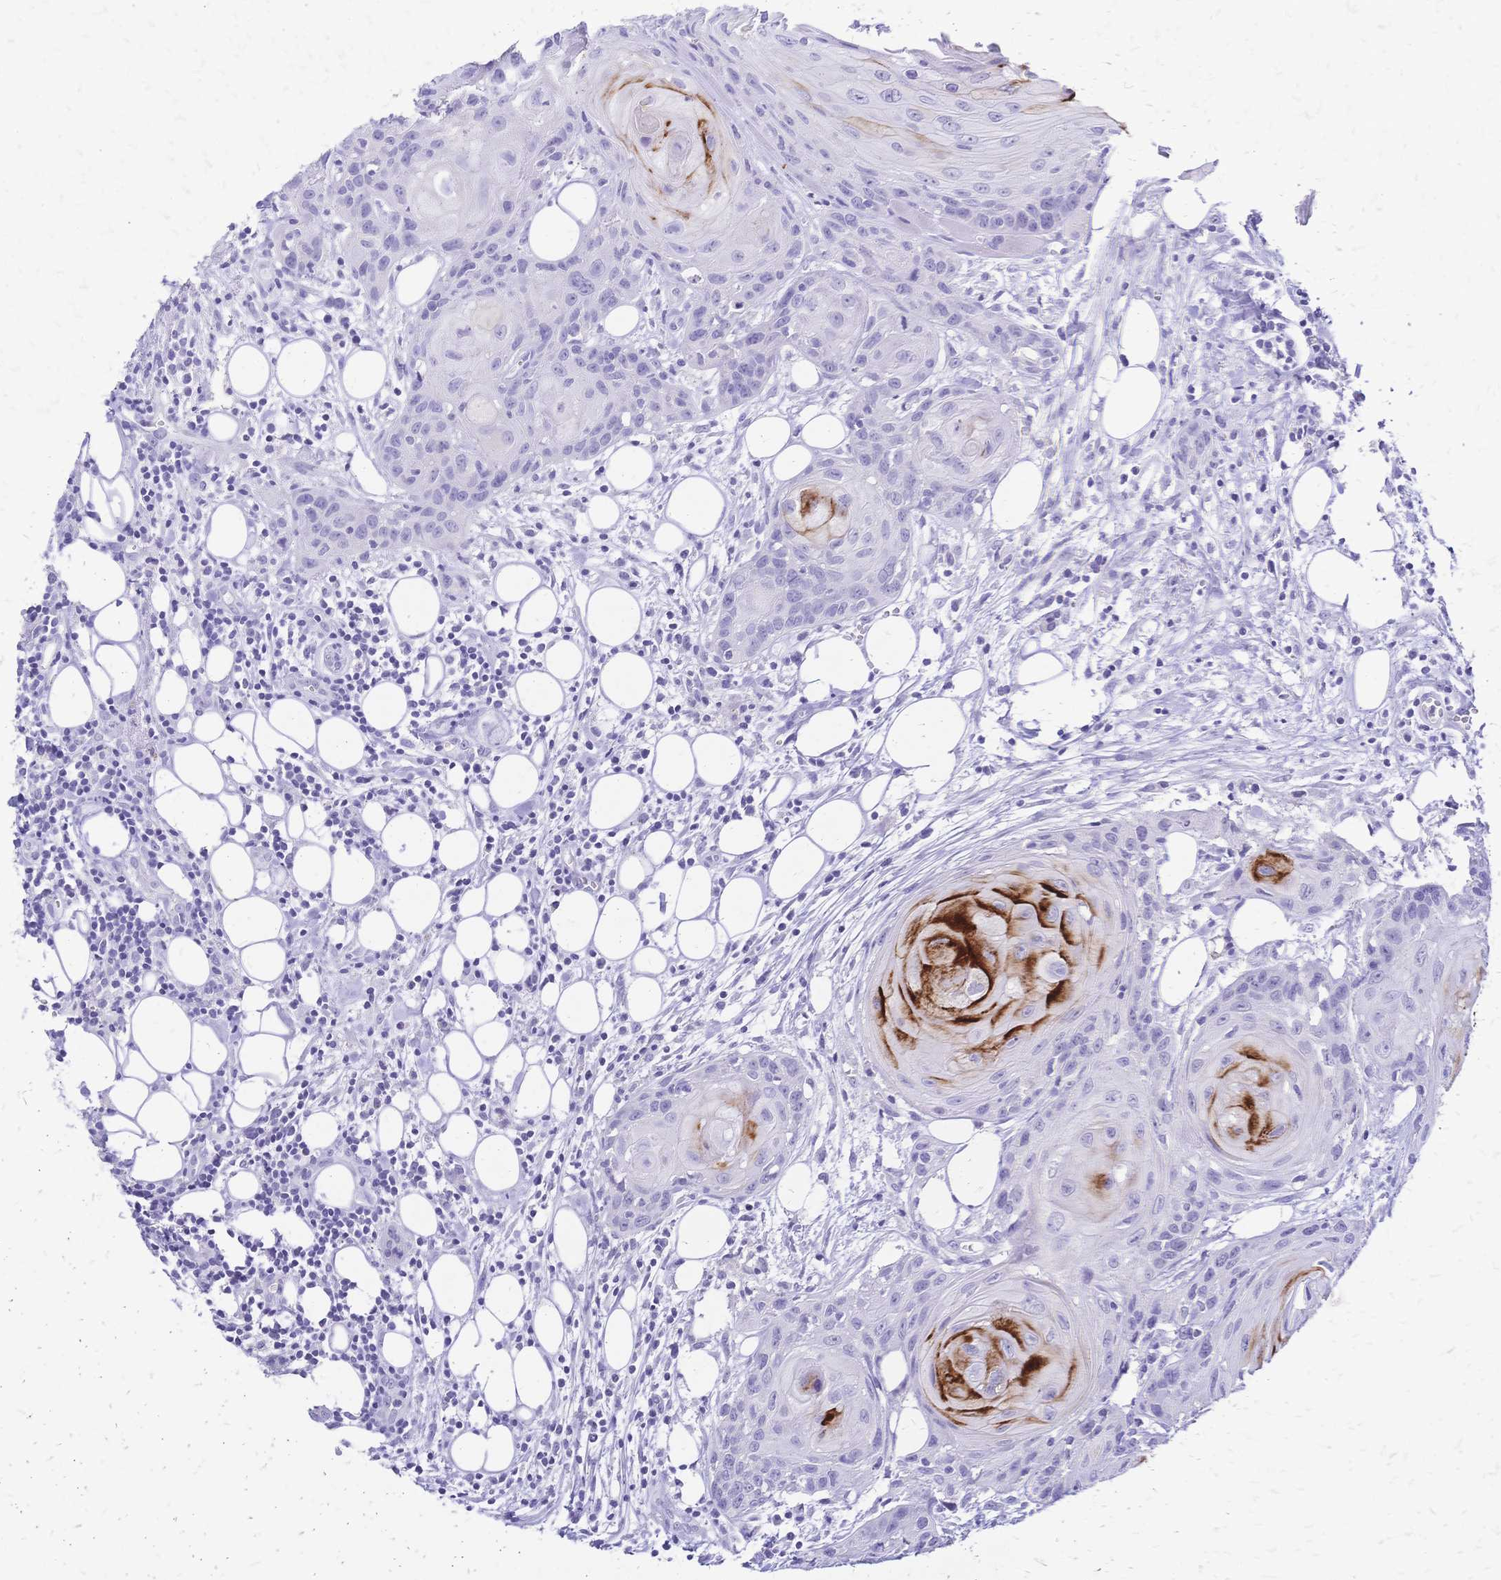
{"staining": {"intensity": "strong", "quantity": "<25%", "location": "cytoplasmic/membranous"}, "tissue": "head and neck cancer", "cell_type": "Tumor cells", "image_type": "cancer", "snomed": [{"axis": "morphology", "description": "Squamous cell carcinoma, NOS"}, {"axis": "topography", "description": "Oral tissue"}, {"axis": "topography", "description": "Head-Neck"}], "caption": "Squamous cell carcinoma (head and neck) stained with a protein marker shows strong staining in tumor cells.", "gene": "FA2H", "patient": {"sex": "male", "age": 58}}